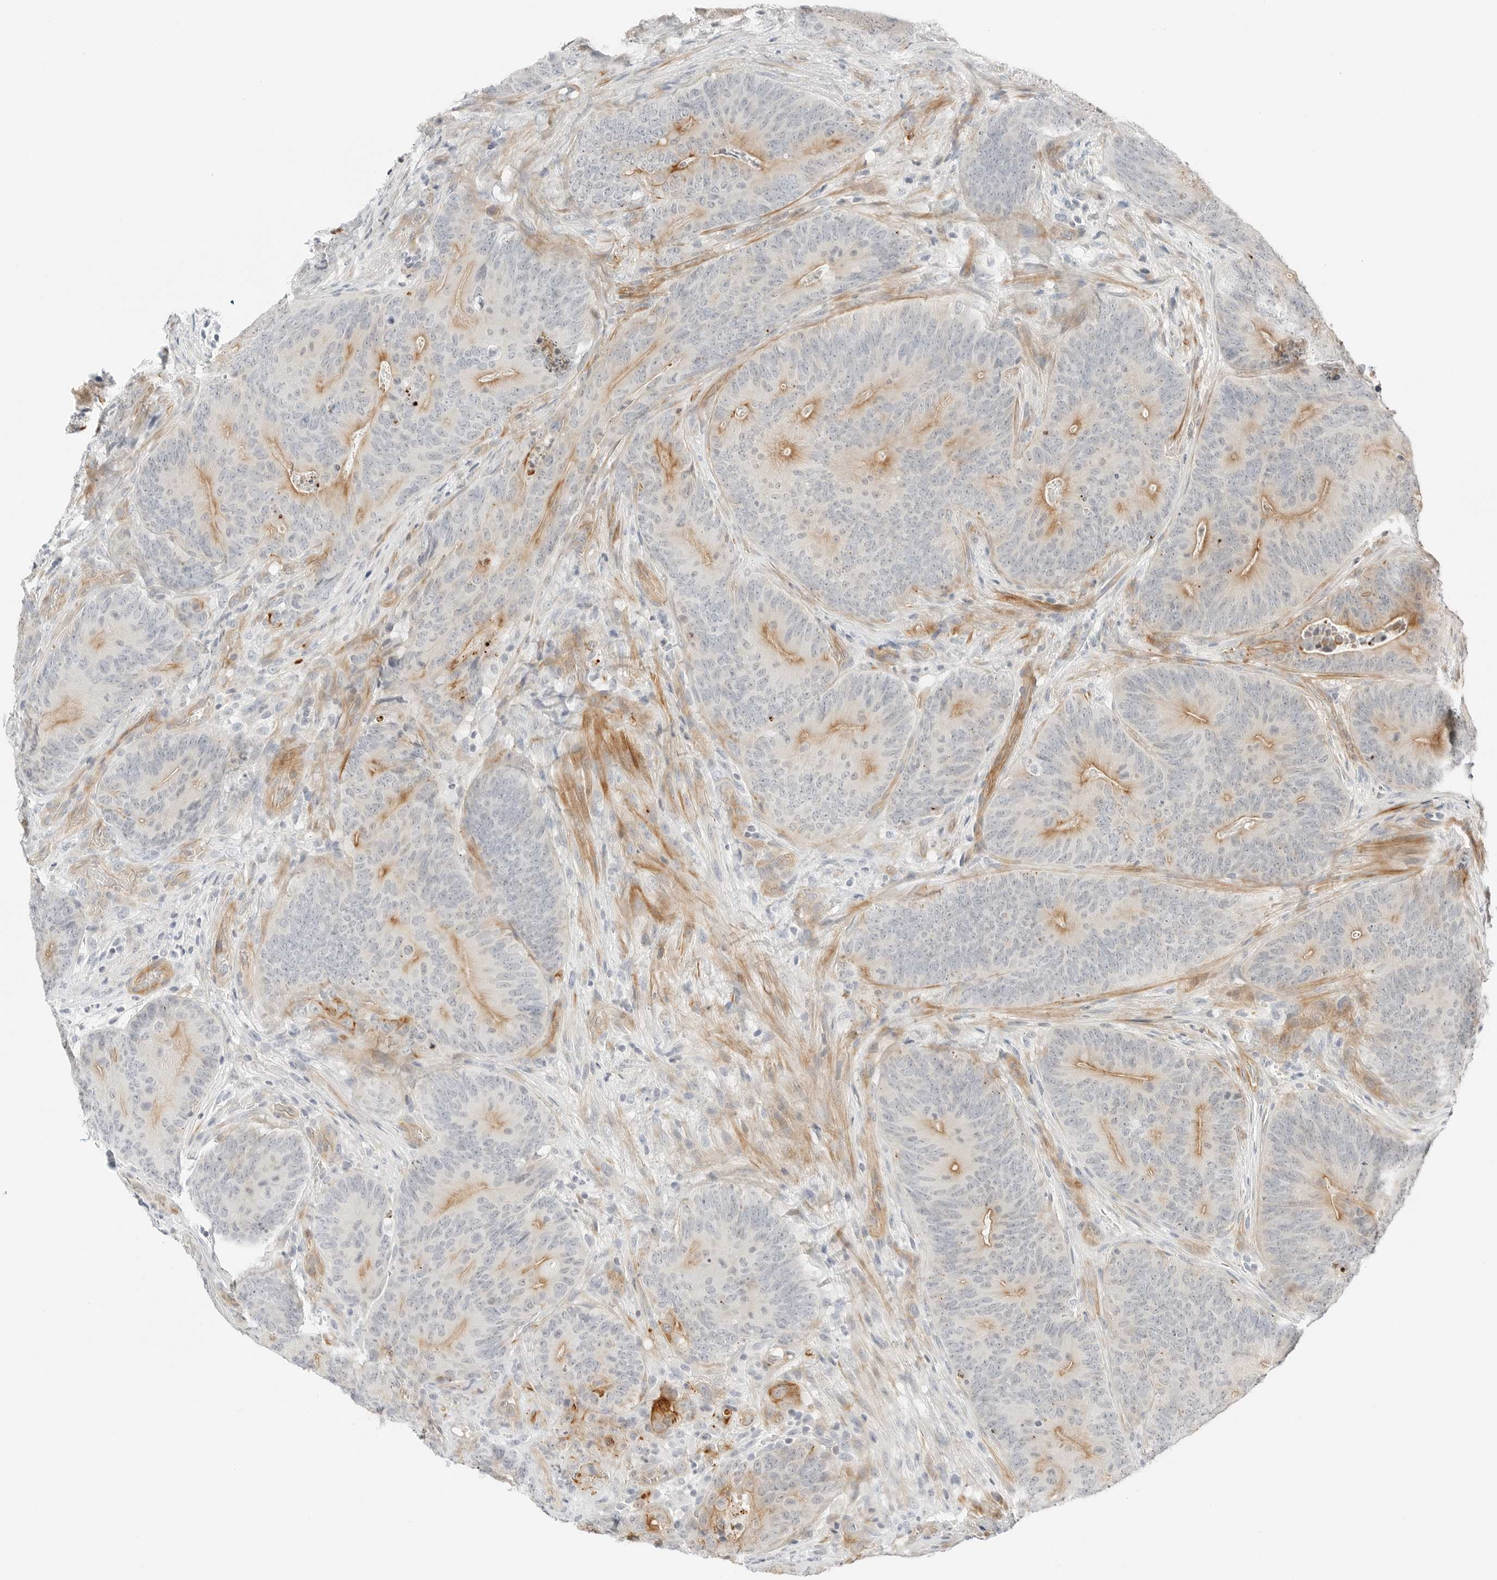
{"staining": {"intensity": "moderate", "quantity": "25%-75%", "location": "cytoplasmic/membranous"}, "tissue": "colorectal cancer", "cell_type": "Tumor cells", "image_type": "cancer", "snomed": [{"axis": "morphology", "description": "Normal tissue, NOS"}, {"axis": "topography", "description": "Colon"}], "caption": "Brown immunohistochemical staining in colorectal cancer exhibits moderate cytoplasmic/membranous positivity in approximately 25%-75% of tumor cells.", "gene": "IQCC", "patient": {"sex": "female", "age": 82}}